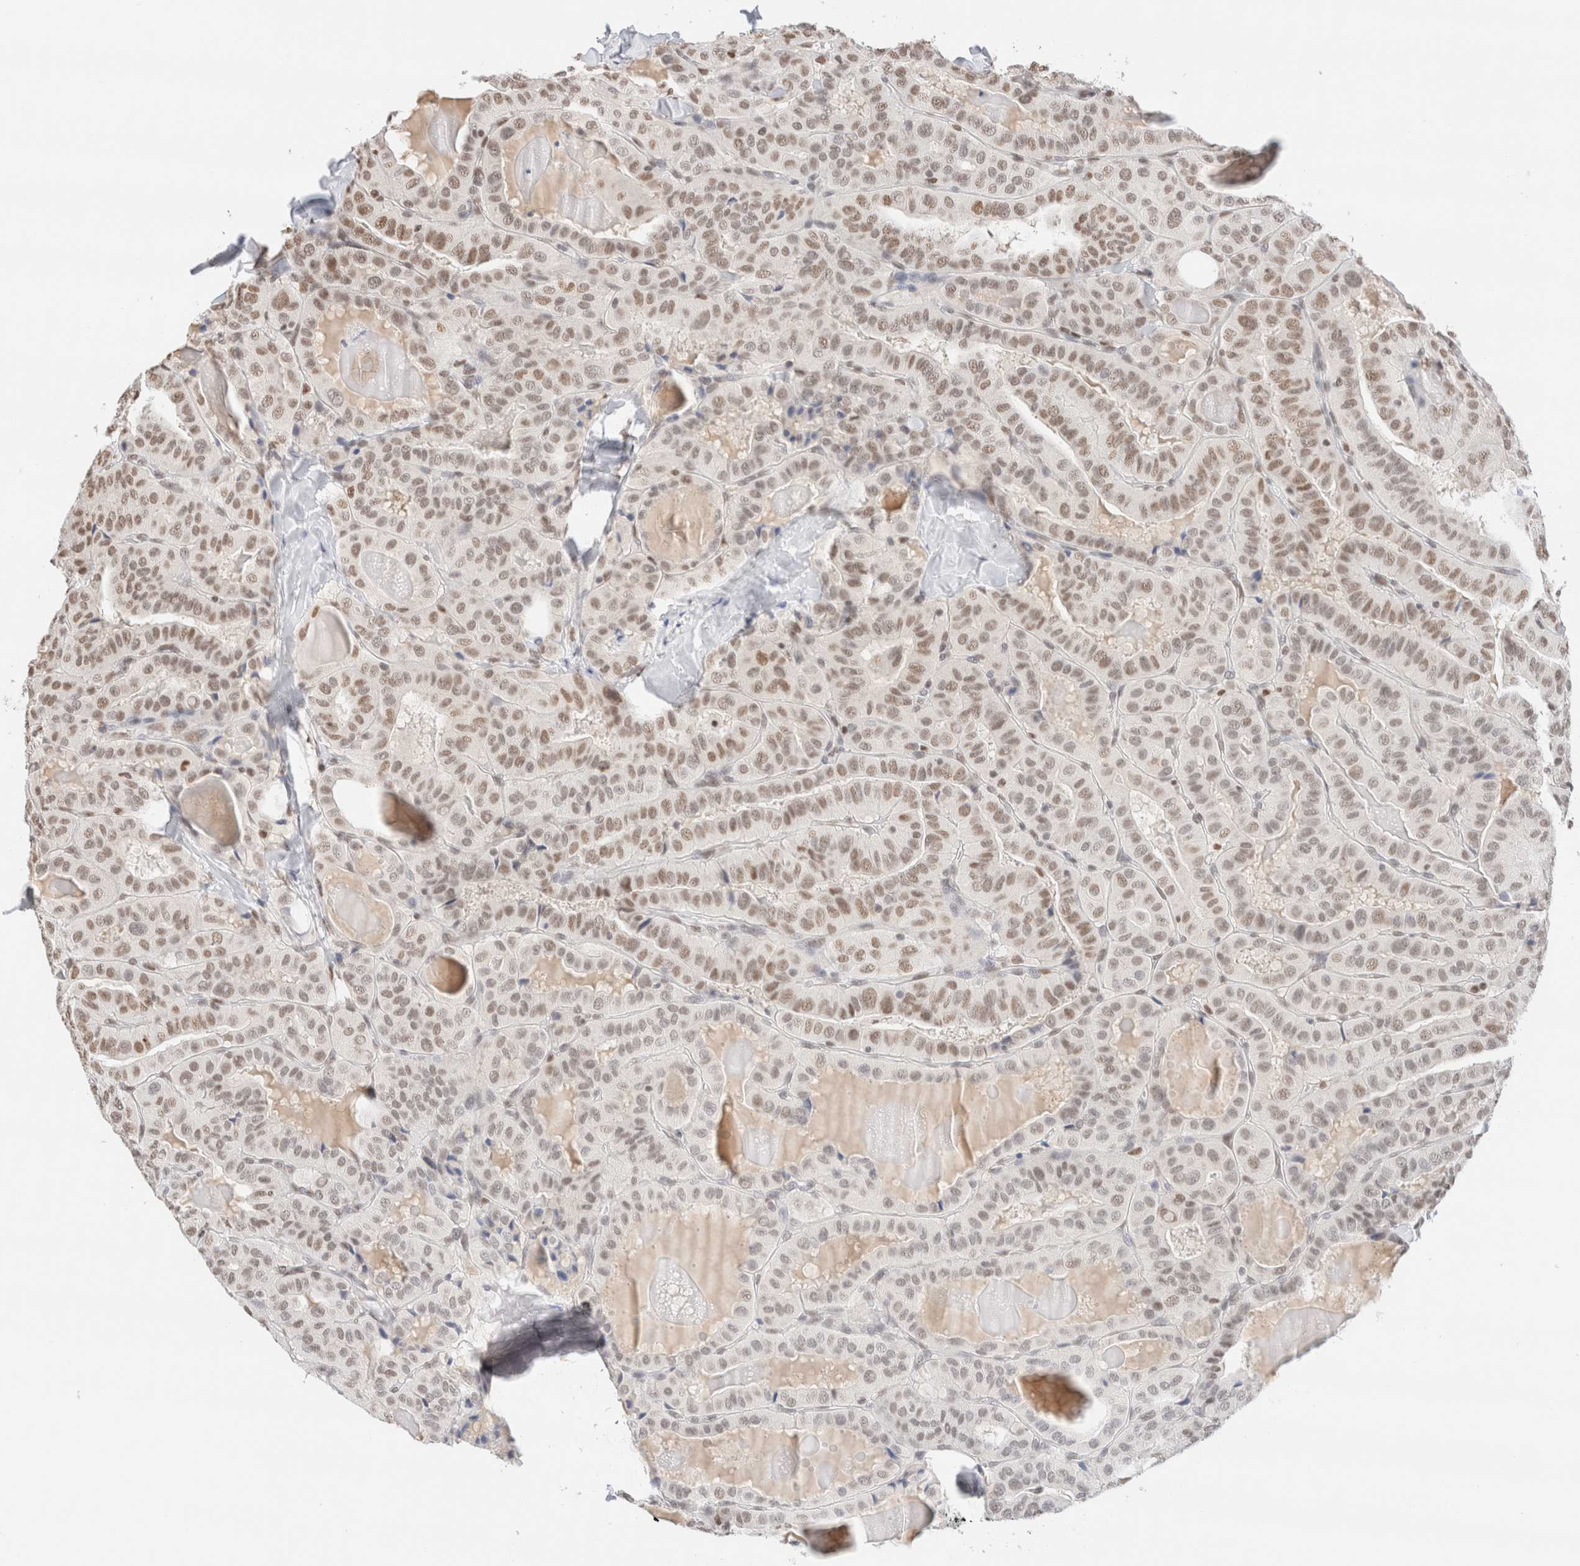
{"staining": {"intensity": "moderate", "quantity": ">75%", "location": "nuclear"}, "tissue": "thyroid cancer", "cell_type": "Tumor cells", "image_type": "cancer", "snomed": [{"axis": "morphology", "description": "Papillary adenocarcinoma, NOS"}, {"axis": "topography", "description": "Thyroid gland"}], "caption": "Immunohistochemistry (IHC) histopathology image of human thyroid papillary adenocarcinoma stained for a protein (brown), which shows medium levels of moderate nuclear positivity in approximately >75% of tumor cells.", "gene": "SUPT3H", "patient": {"sex": "male", "age": 77}}